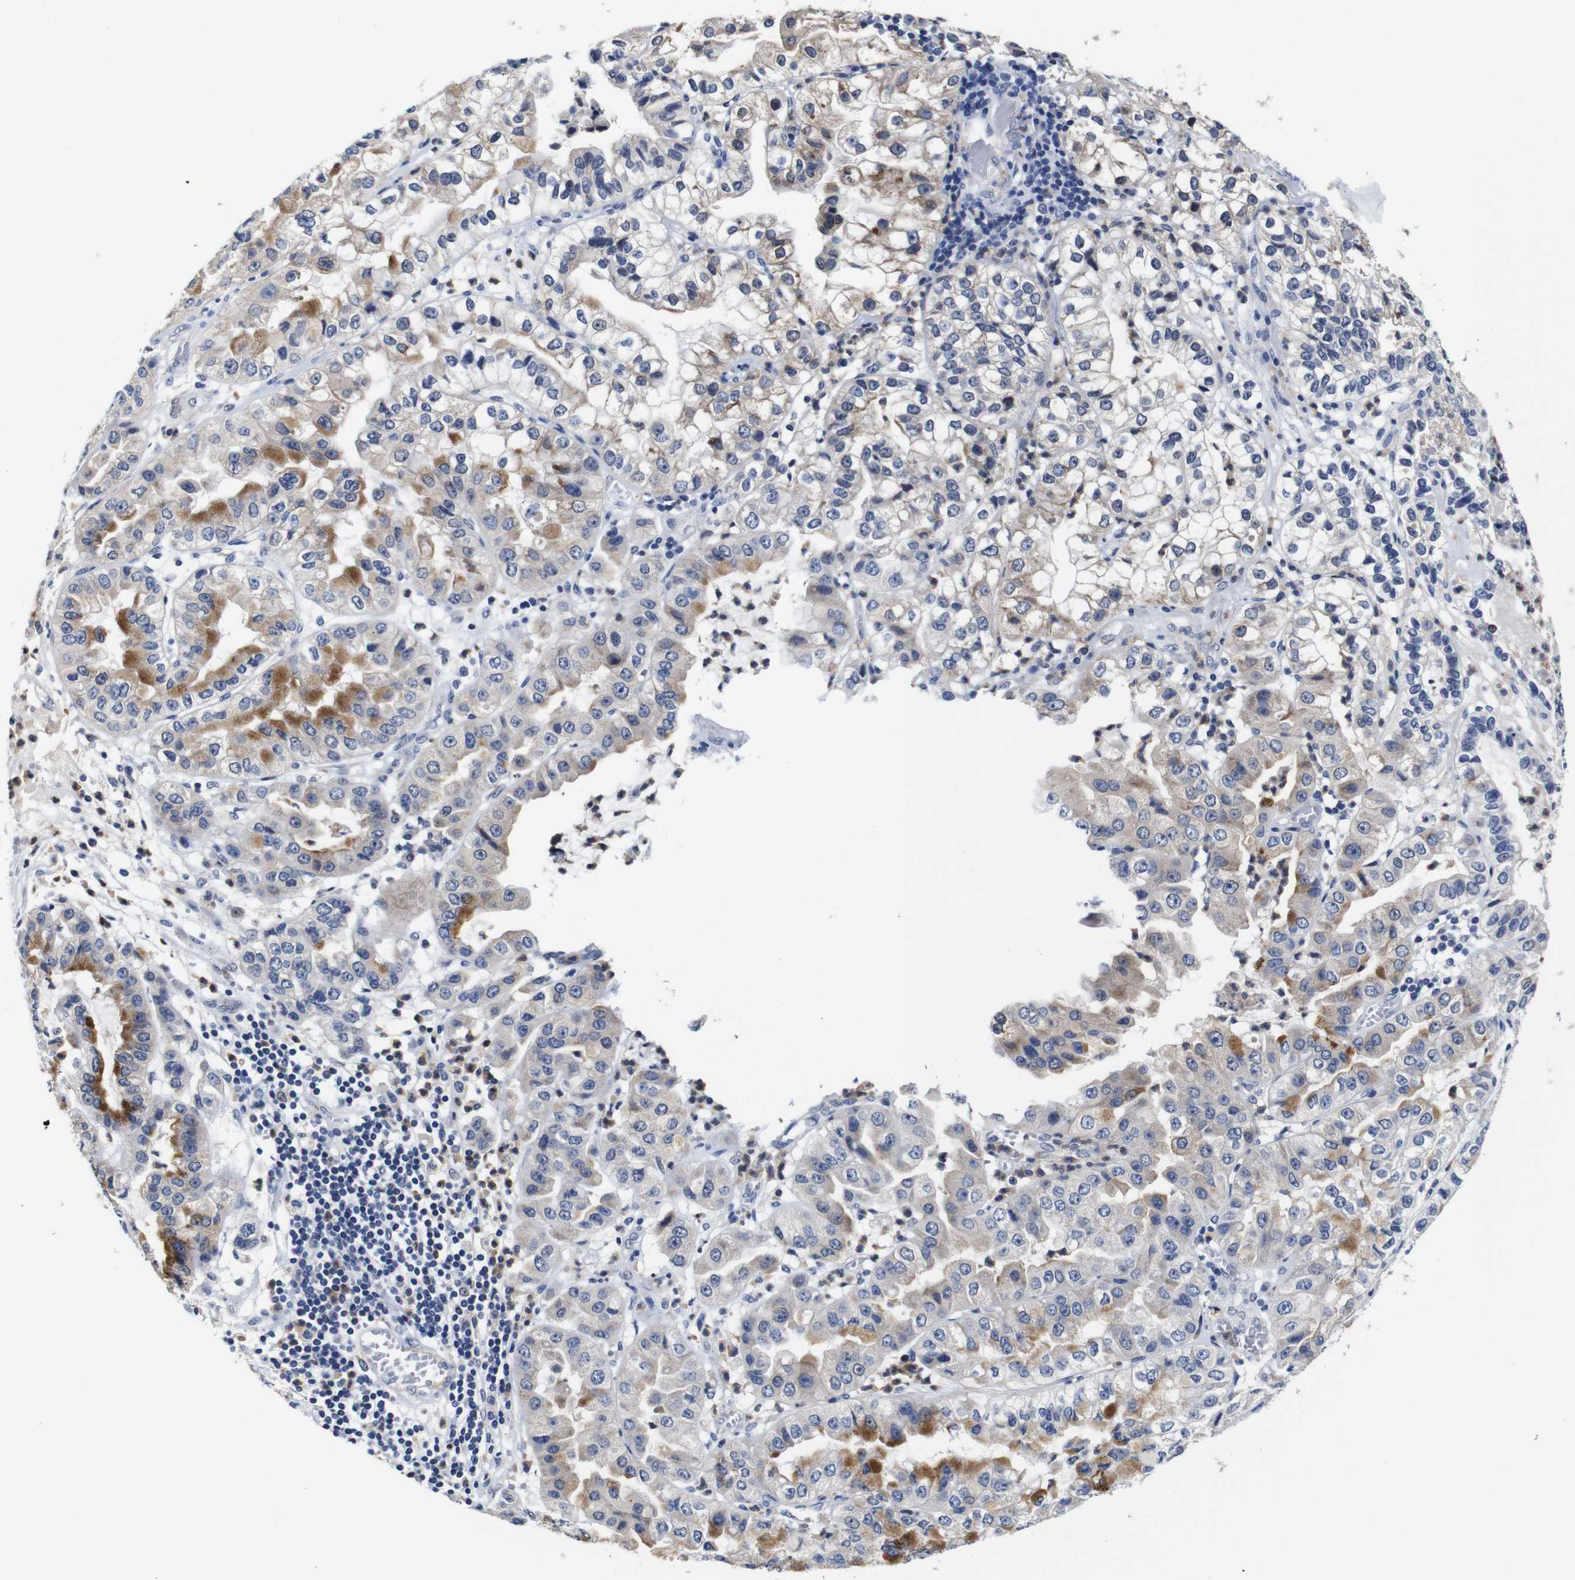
{"staining": {"intensity": "moderate", "quantity": "<25%", "location": "cytoplasmic/membranous"}, "tissue": "liver cancer", "cell_type": "Tumor cells", "image_type": "cancer", "snomed": [{"axis": "morphology", "description": "Cholangiocarcinoma"}, {"axis": "topography", "description": "Liver"}], "caption": "Brown immunohistochemical staining in human cholangiocarcinoma (liver) displays moderate cytoplasmic/membranous staining in approximately <25% of tumor cells.", "gene": "NTRK3", "patient": {"sex": "female", "age": 79}}